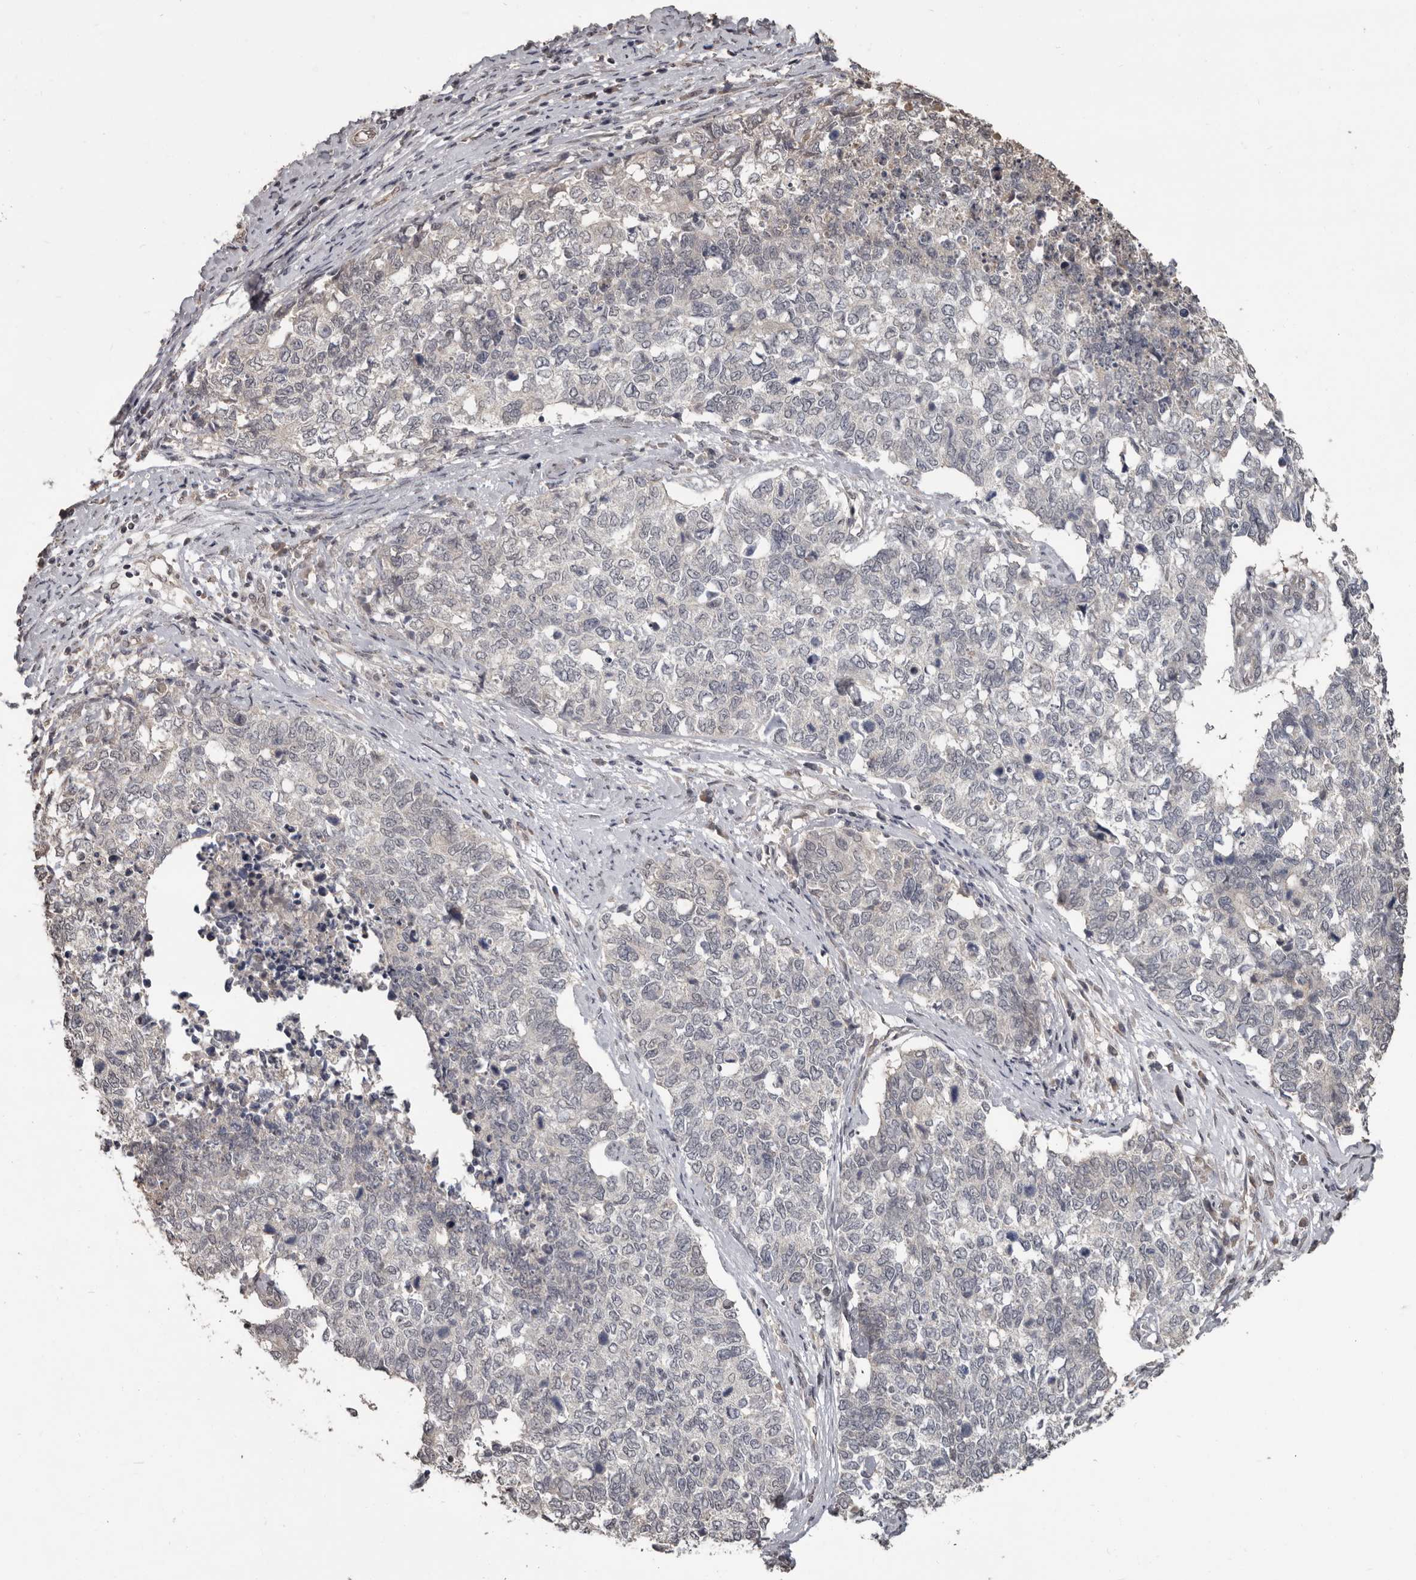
{"staining": {"intensity": "weak", "quantity": "<25%", "location": "cytoplasmic/membranous"}, "tissue": "cervical cancer", "cell_type": "Tumor cells", "image_type": "cancer", "snomed": [{"axis": "morphology", "description": "Squamous cell carcinoma, NOS"}, {"axis": "topography", "description": "Cervix"}], "caption": "There is no significant expression in tumor cells of cervical cancer (squamous cell carcinoma).", "gene": "ZFP14", "patient": {"sex": "female", "age": 63}}